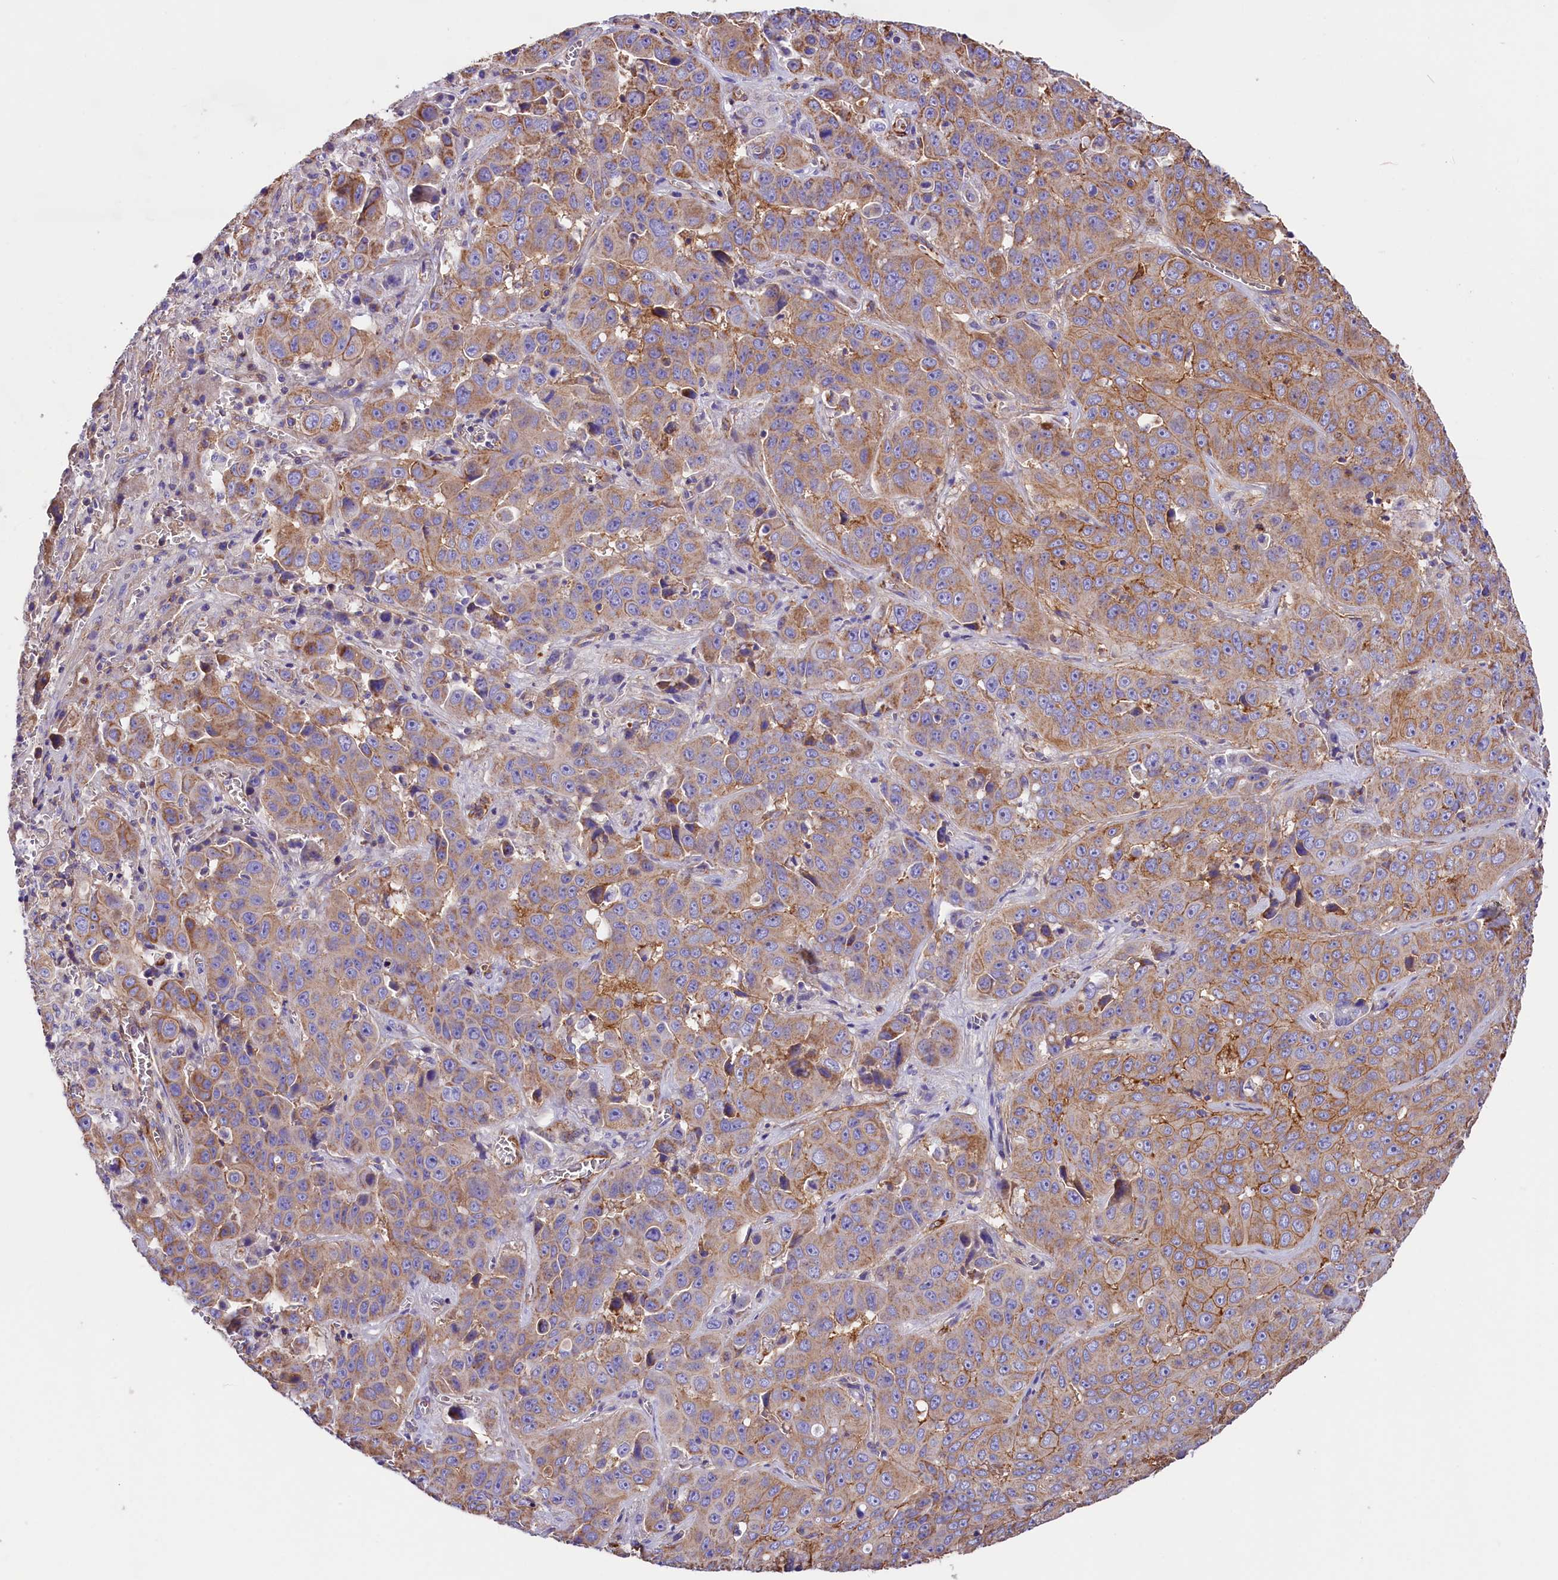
{"staining": {"intensity": "moderate", "quantity": ">75%", "location": "cytoplasmic/membranous"}, "tissue": "liver cancer", "cell_type": "Tumor cells", "image_type": "cancer", "snomed": [{"axis": "morphology", "description": "Cholangiocarcinoma"}, {"axis": "topography", "description": "Liver"}], "caption": "Liver cancer tissue displays moderate cytoplasmic/membranous staining in about >75% of tumor cells", "gene": "ATP2B4", "patient": {"sex": "female", "age": 52}}